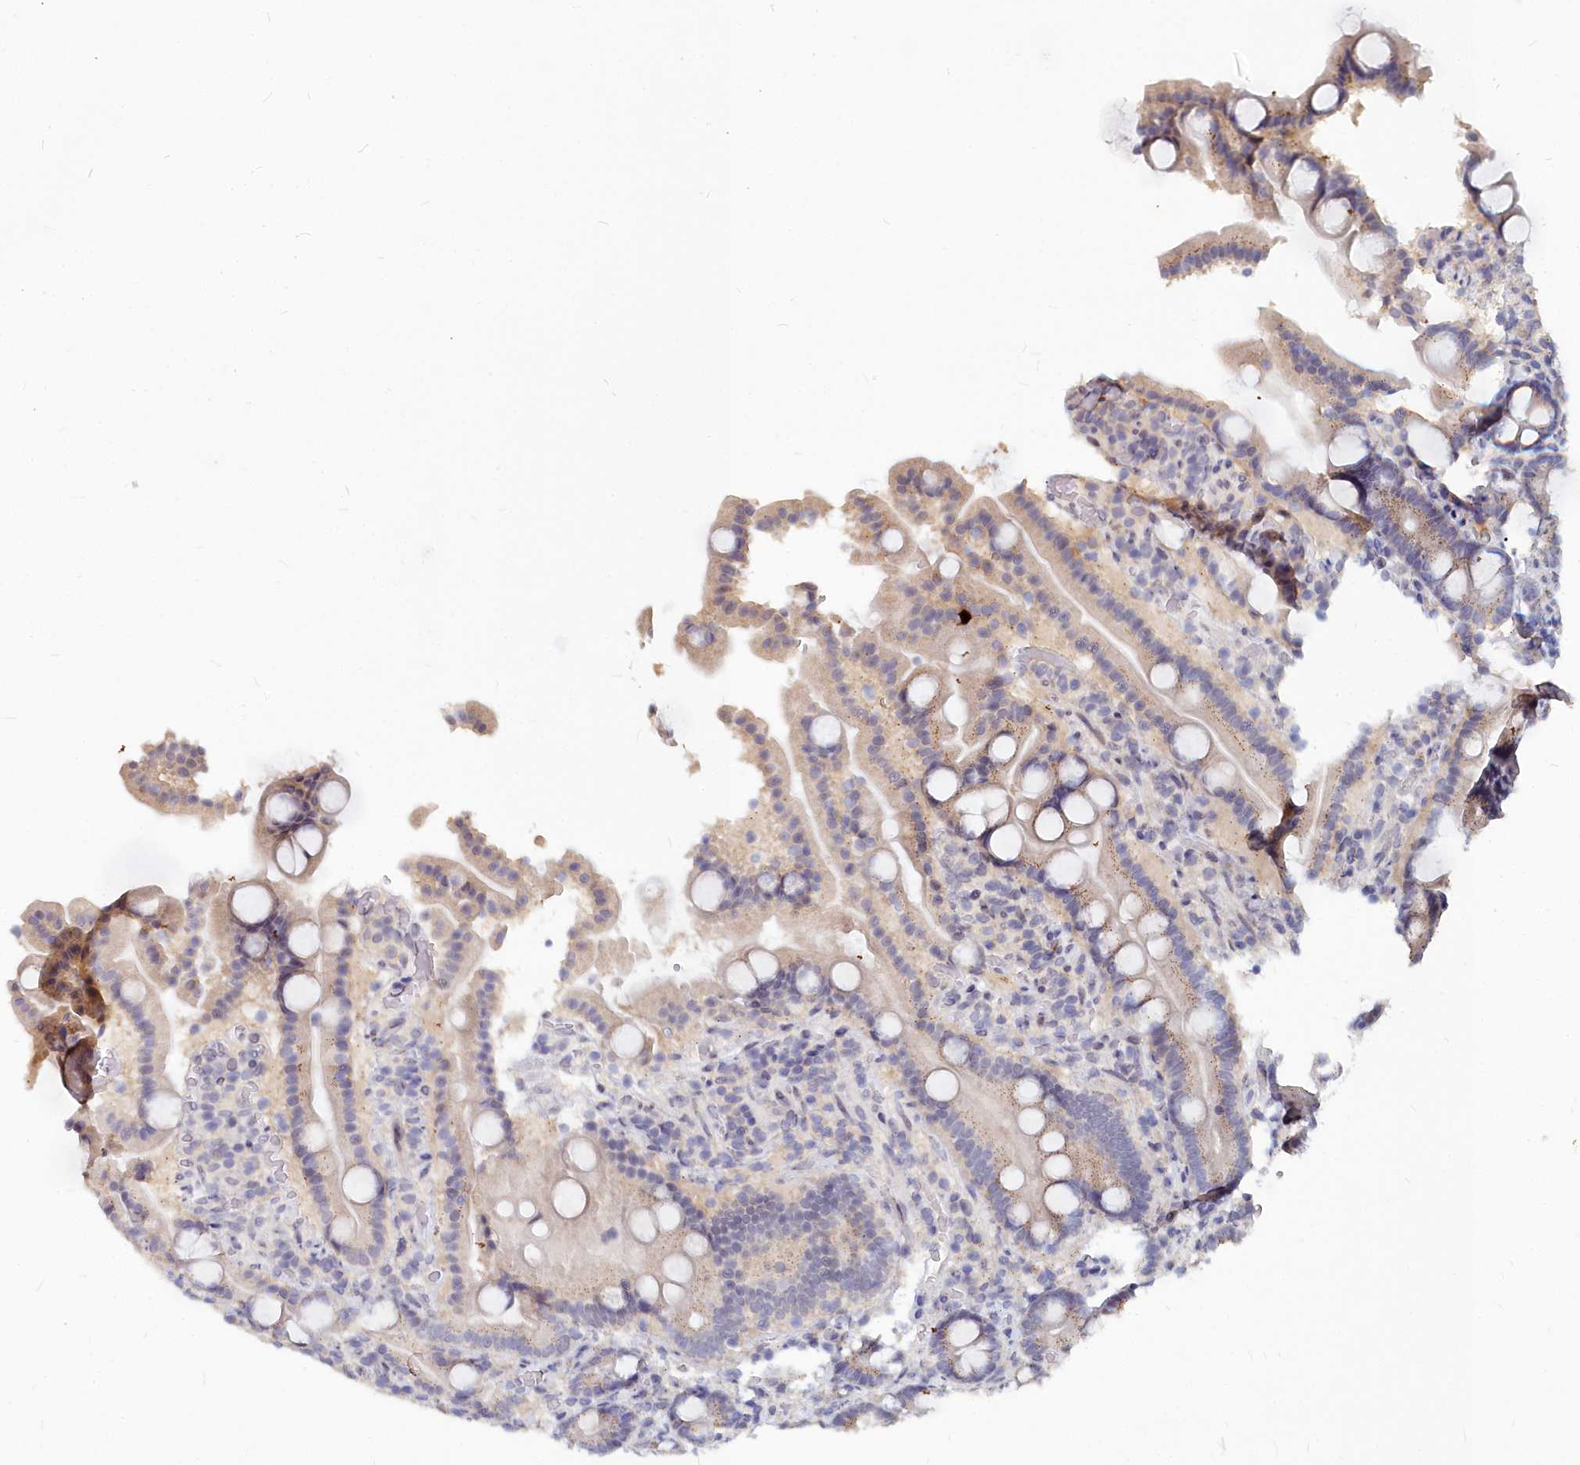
{"staining": {"intensity": "moderate", "quantity": "25%-75%", "location": "cytoplasmic/membranous"}, "tissue": "duodenum", "cell_type": "Glandular cells", "image_type": "normal", "snomed": [{"axis": "morphology", "description": "Normal tissue, NOS"}, {"axis": "topography", "description": "Duodenum"}], "caption": "Immunohistochemical staining of benign duodenum demonstrates 25%-75% levels of moderate cytoplasmic/membranous protein positivity in about 25%-75% of glandular cells. The staining was performed using DAB (3,3'-diaminobenzidine), with brown indicating positive protein expression. Nuclei are stained blue with hematoxylin.", "gene": "NOXA1", "patient": {"sex": "male", "age": 55}}